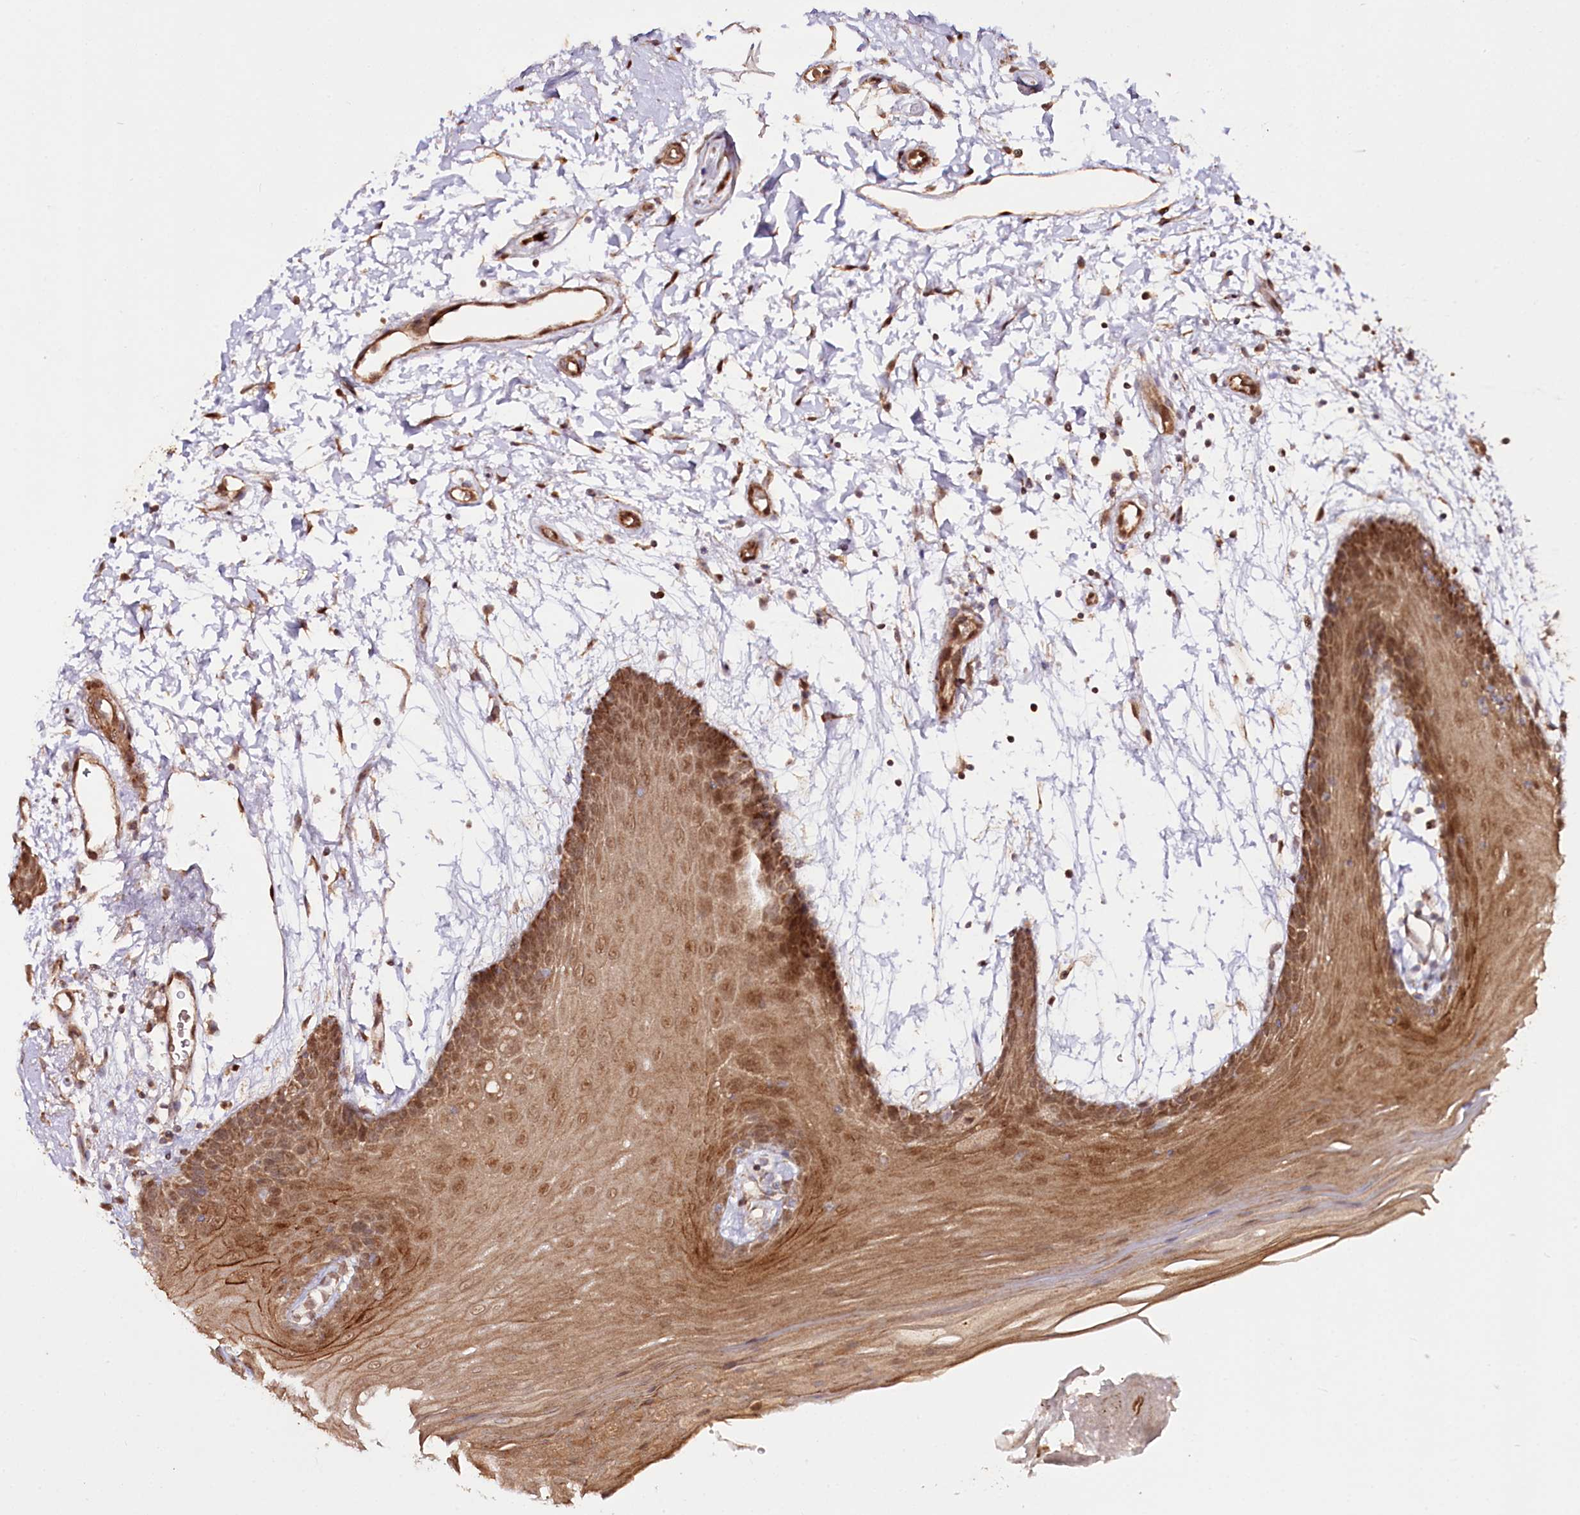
{"staining": {"intensity": "moderate", "quantity": ">75%", "location": "cytoplasmic/membranous,nuclear"}, "tissue": "oral mucosa", "cell_type": "Squamous epithelial cells", "image_type": "normal", "snomed": [{"axis": "morphology", "description": "Normal tissue, NOS"}, {"axis": "topography", "description": "Skeletal muscle"}, {"axis": "topography", "description": "Oral tissue"}, {"axis": "topography", "description": "Salivary gland"}, {"axis": "topography", "description": "Peripheral nerve tissue"}], "caption": "Squamous epithelial cells display moderate cytoplasmic/membranous,nuclear positivity in about >75% of cells in benign oral mucosa.", "gene": "REXO2", "patient": {"sex": "male", "age": 54}}